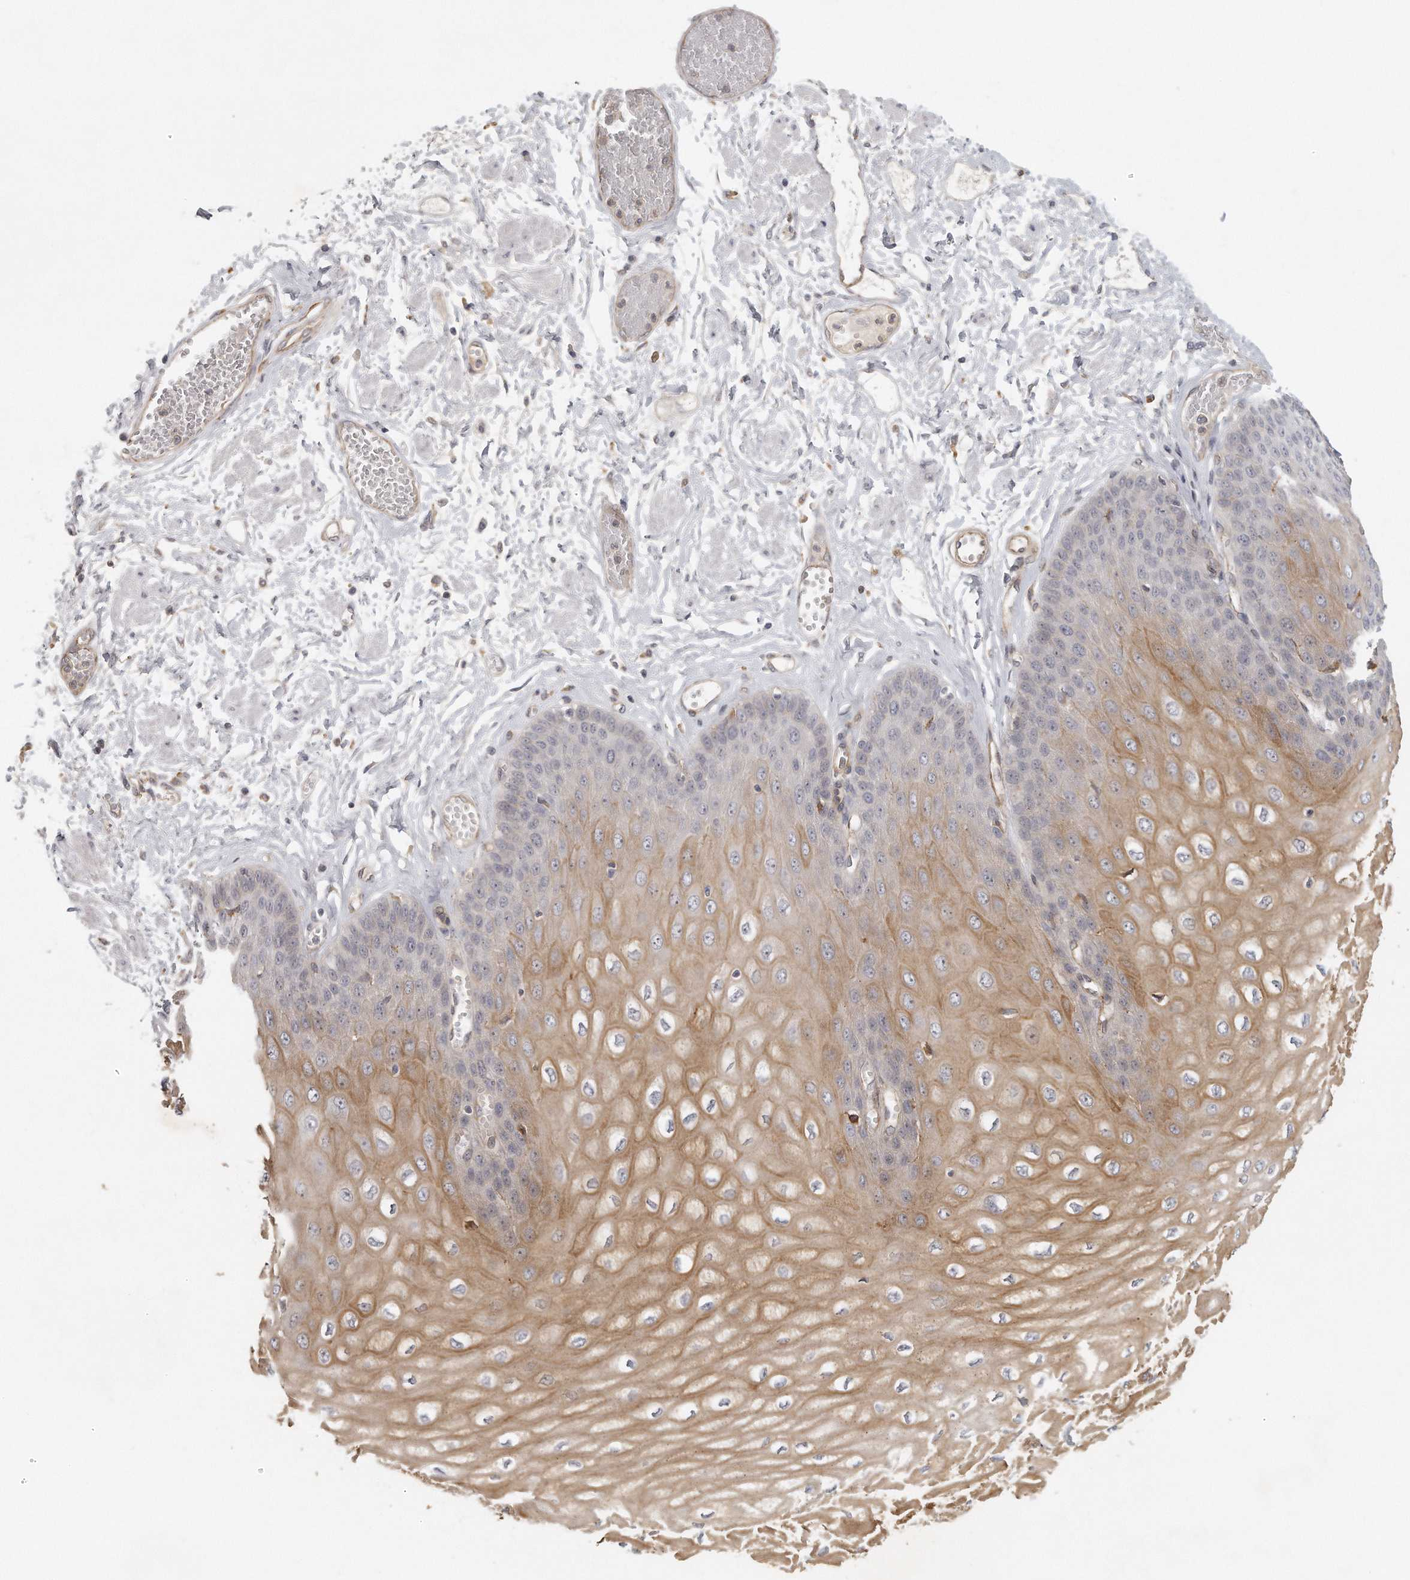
{"staining": {"intensity": "moderate", "quantity": "25%-75%", "location": "cytoplasmic/membranous"}, "tissue": "esophagus", "cell_type": "Squamous epithelial cells", "image_type": "normal", "snomed": [{"axis": "morphology", "description": "Normal tissue, NOS"}, {"axis": "topography", "description": "Esophagus"}], "caption": "Moderate cytoplasmic/membranous protein positivity is identified in about 25%-75% of squamous epithelial cells in esophagus.", "gene": "MTERF4", "patient": {"sex": "male", "age": 60}}